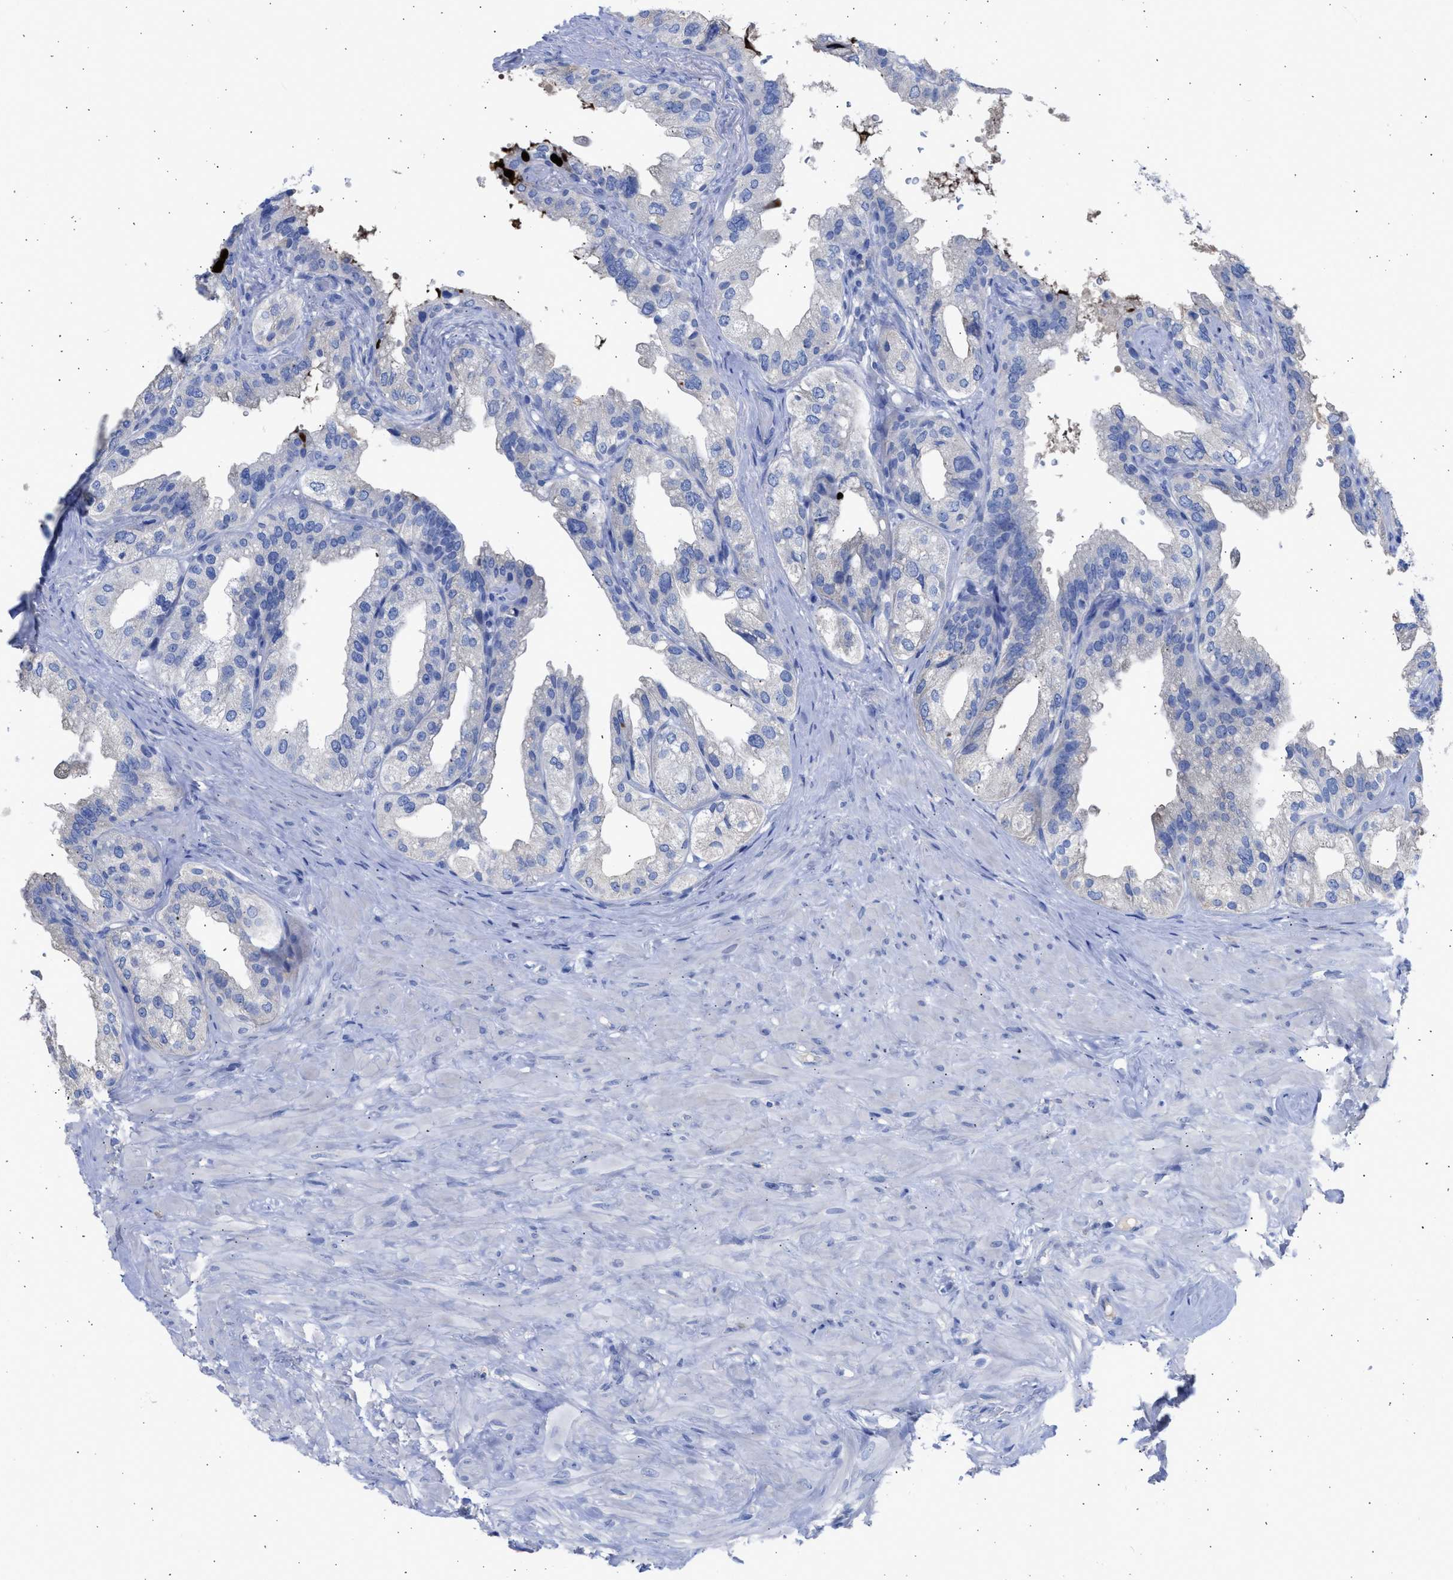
{"staining": {"intensity": "negative", "quantity": "none", "location": "none"}, "tissue": "seminal vesicle", "cell_type": "Glandular cells", "image_type": "normal", "snomed": [{"axis": "morphology", "description": "Normal tissue, NOS"}, {"axis": "topography", "description": "Seminal veicle"}], "caption": "DAB immunohistochemical staining of unremarkable human seminal vesicle exhibits no significant expression in glandular cells. The staining was performed using DAB (3,3'-diaminobenzidine) to visualize the protein expression in brown, while the nuclei were stained in blue with hematoxylin (Magnification: 20x).", "gene": "RSPH1", "patient": {"sex": "male", "age": 68}}